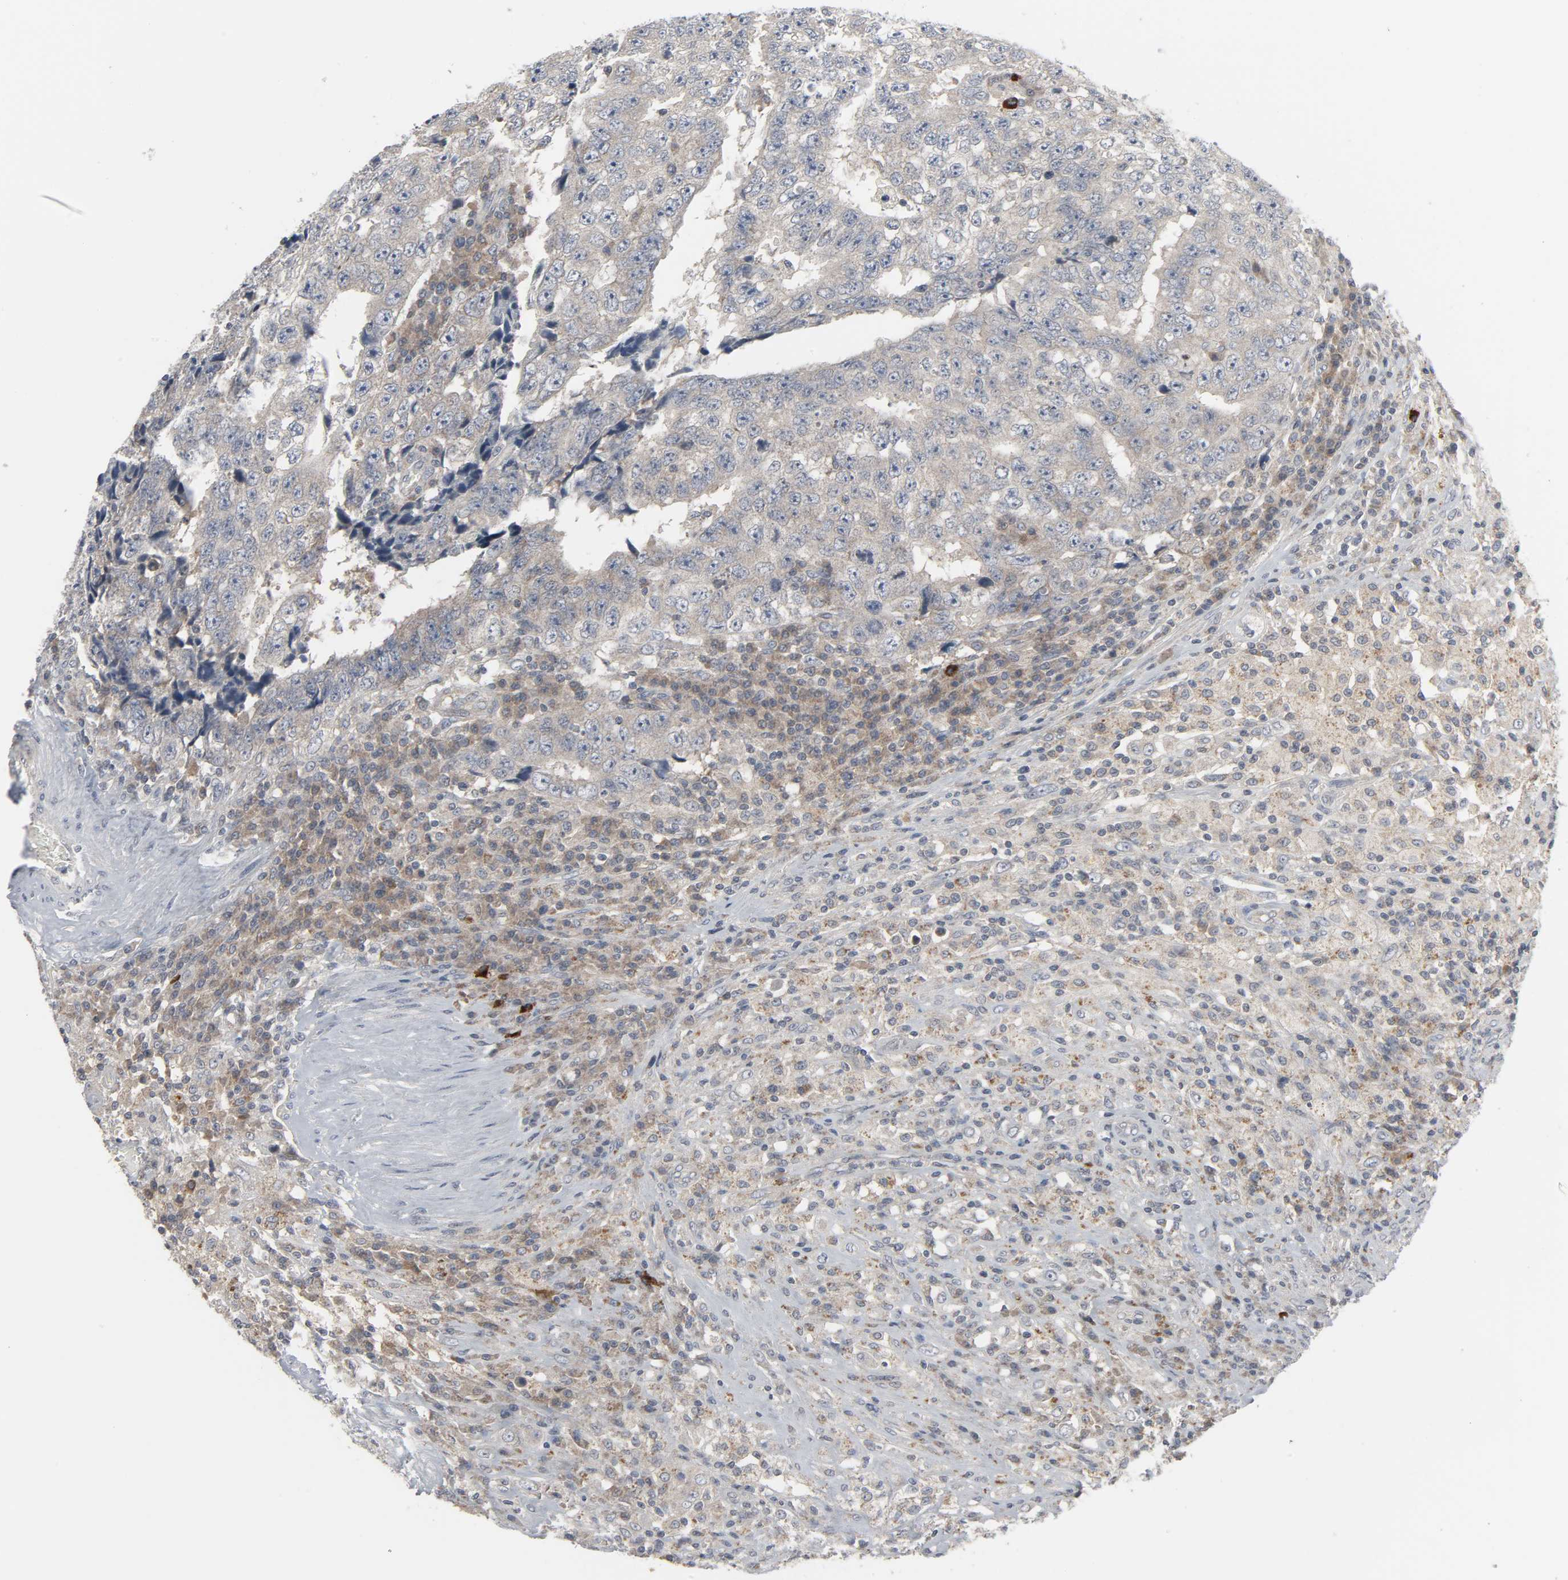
{"staining": {"intensity": "weak", "quantity": ">75%", "location": "cytoplasmic/membranous"}, "tissue": "testis cancer", "cell_type": "Tumor cells", "image_type": "cancer", "snomed": [{"axis": "morphology", "description": "Necrosis, NOS"}, {"axis": "morphology", "description": "Carcinoma, Embryonal, NOS"}, {"axis": "topography", "description": "Testis"}], "caption": "The photomicrograph reveals staining of embryonal carcinoma (testis), revealing weak cytoplasmic/membranous protein expression (brown color) within tumor cells. (DAB (3,3'-diaminobenzidine) = brown stain, brightfield microscopy at high magnification).", "gene": "CLIP1", "patient": {"sex": "male", "age": 19}}